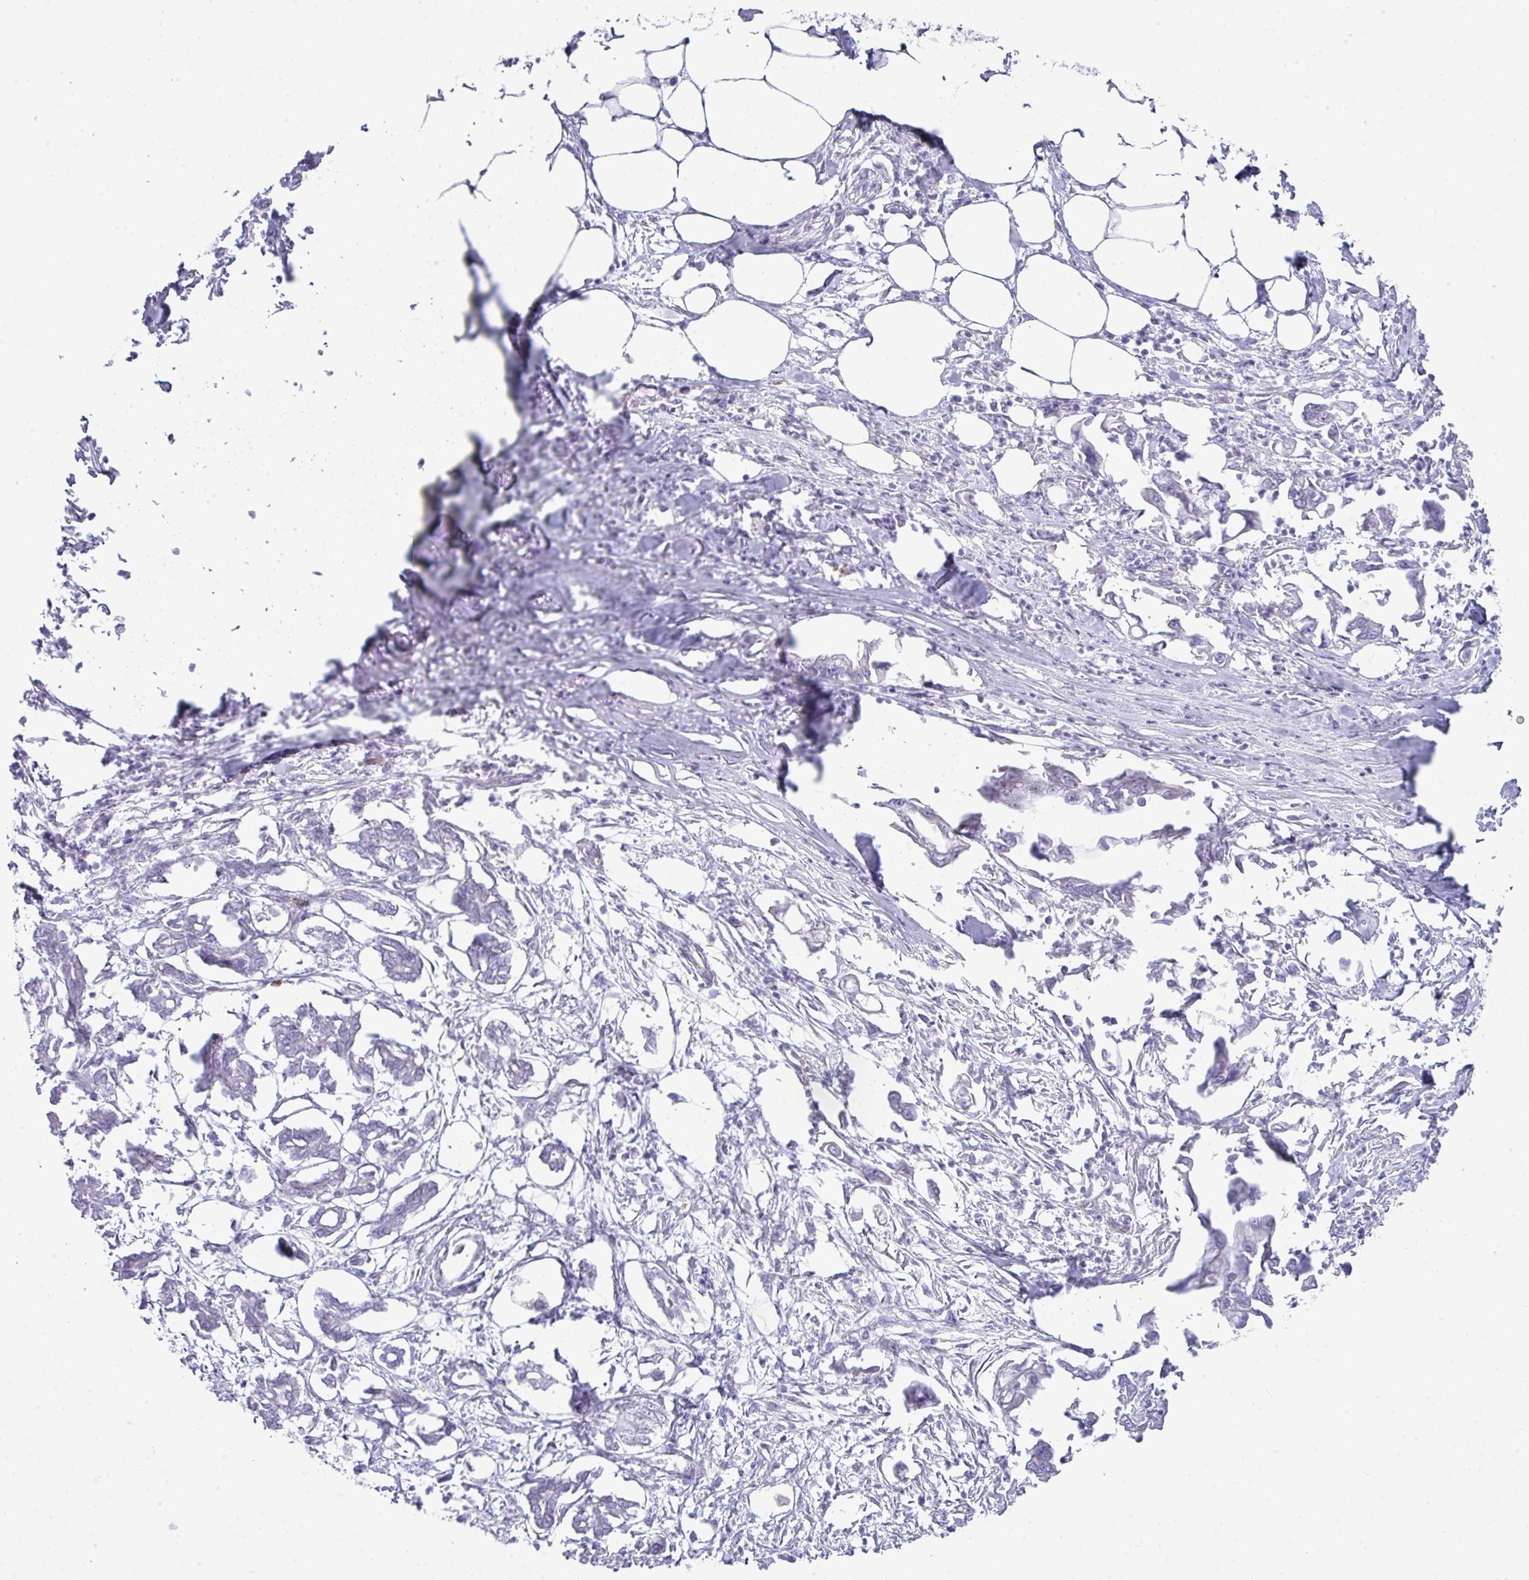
{"staining": {"intensity": "negative", "quantity": "none", "location": "none"}, "tissue": "pancreatic cancer", "cell_type": "Tumor cells", "image_type": "cancer", "snomed": [{"axis": "morphology", "description": "Adenocarcinoma, NOS"}, {"axis": "topography", "description": "Pancreas"}], "caption": "The IHC histopathology image has no significant staining in tumor cells of pancreatic cancer (adenocarcinoma) tissue.", "gene": "ABCC5", "patient": {"sex": "male", "age": 61}}